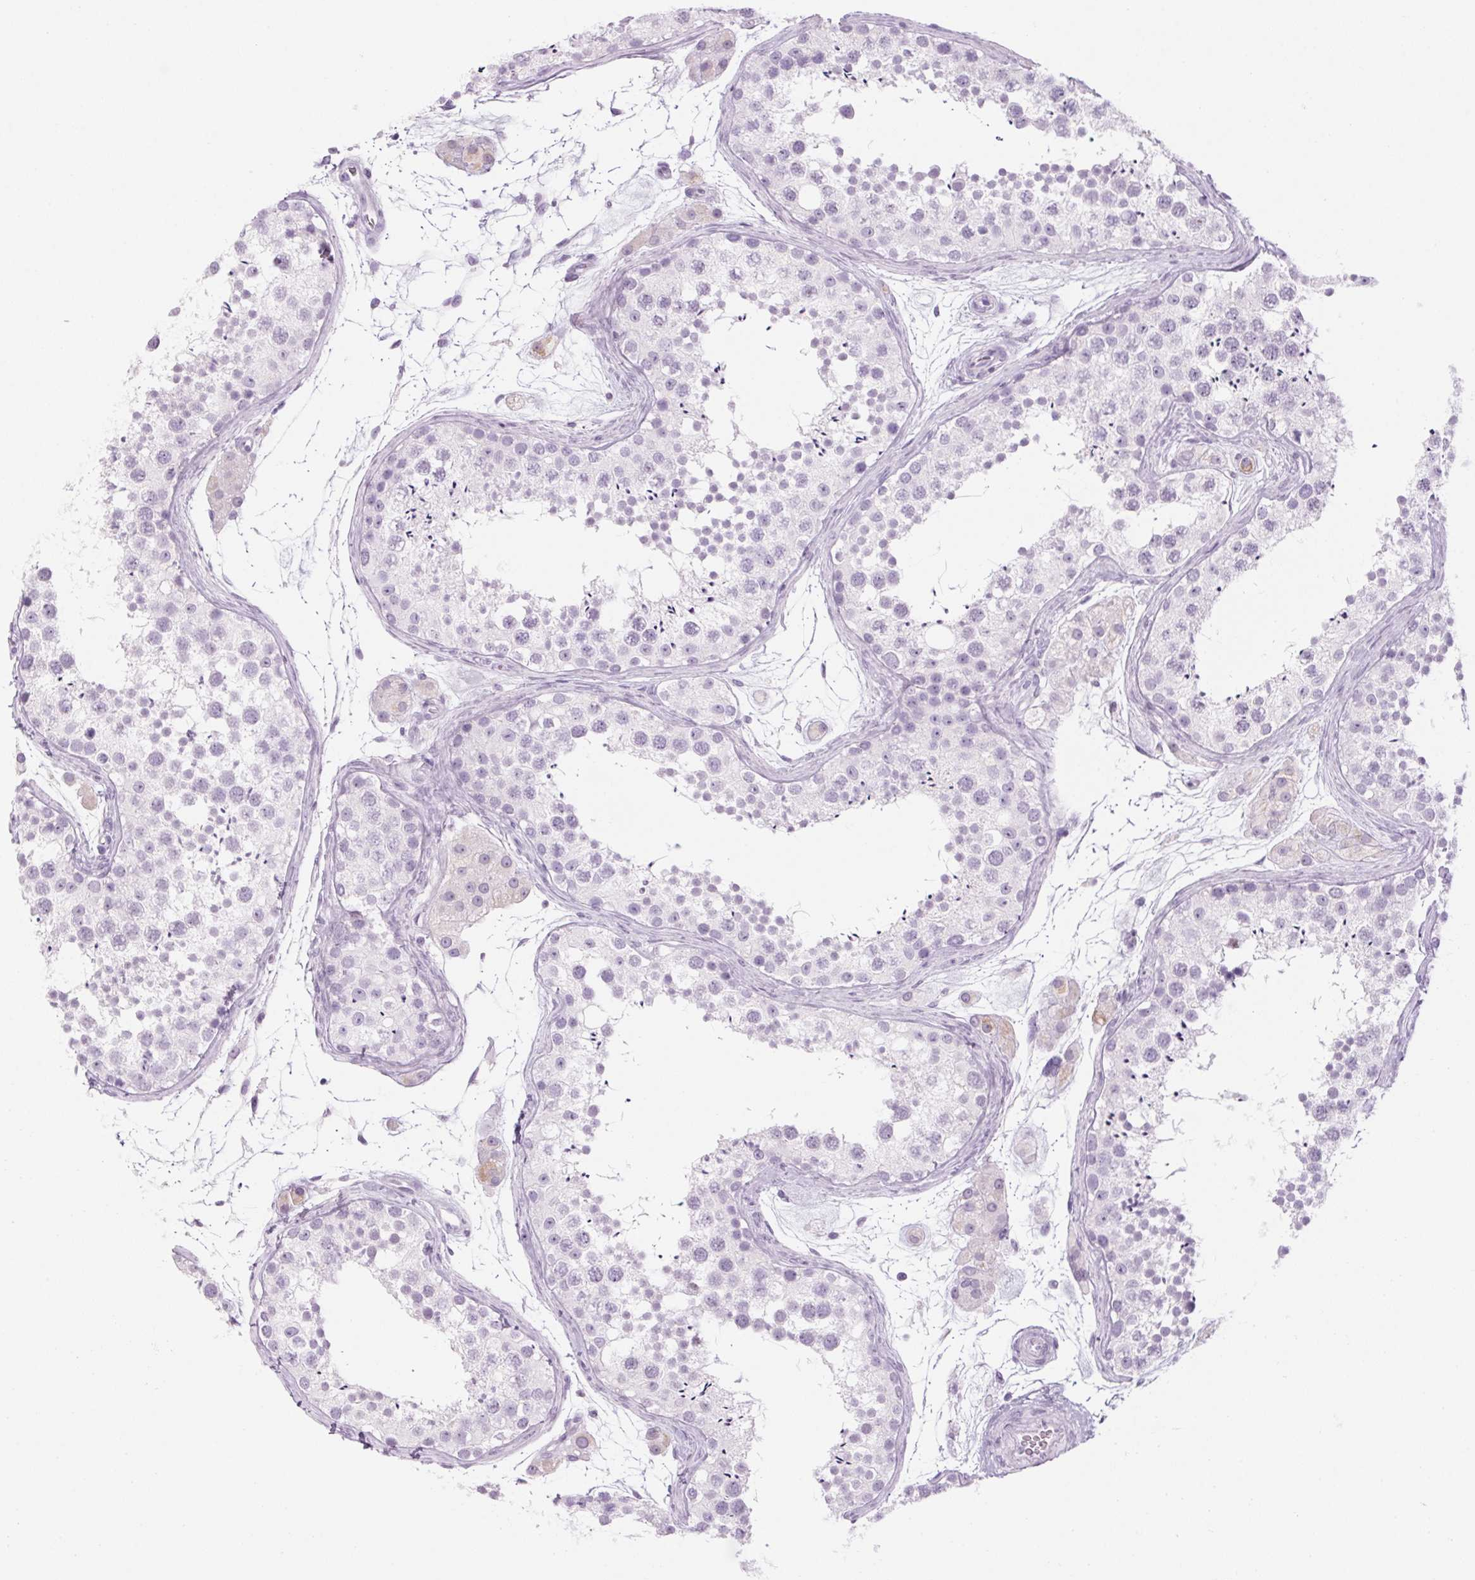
{"staining": {"intensity": "negative", "quantity": "none", "location": "none"}, "tissue": "testis", "cell_type": "Cells in seminiferous ducts", "image_type": "normal", "snomed": [{"axis": "morphology", "description": "Normal tissue, NOS"}, {"axis": "topography", "description": "Testis"}], "caption": "The immunohistochemistry (IHC) photomicrograph has no significant staining in cells in seminiferous ducts of testis.", "gene": "RPTN", "patient": {"sex": "male", "age": 41}}